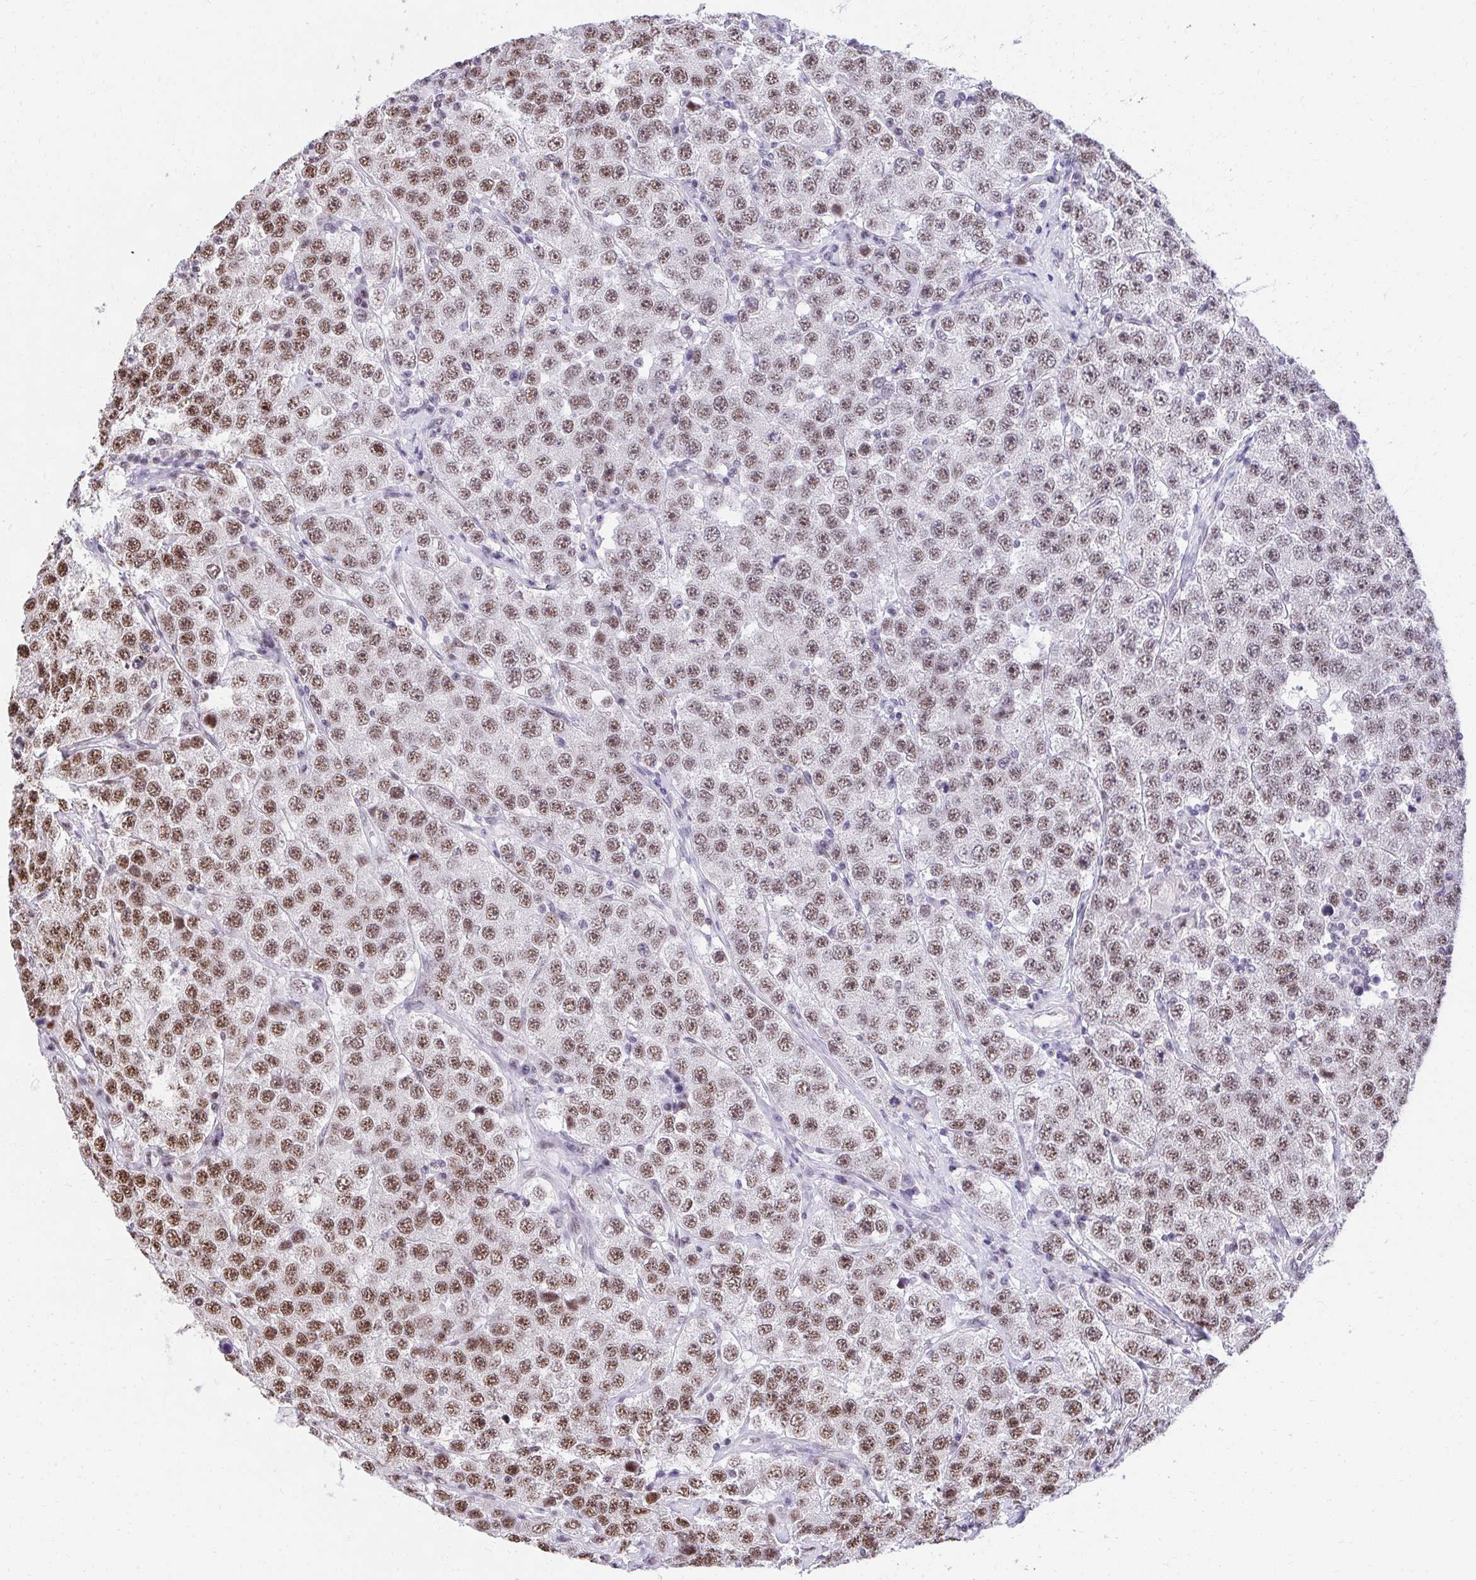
{"staining": {"intensity": "moderate", "quantity": "25%-75%", "location": "nuclear"}, "tissue": "testis cancer", "cell_type": "Tumor cells", "image_type": "cancer", "snomed": [{"axis": "morphology", "description": "Seminoma, NOS"}, {"axis": "topography", "description": "Testis"}], "caption": "The photomicrograph displays a brown stain indicating the presence of a protein in the nuclear of tumor cells in seminoma (testis).", "gene": "SYNE4", "patient": {"sex": "male", "age": 28}}